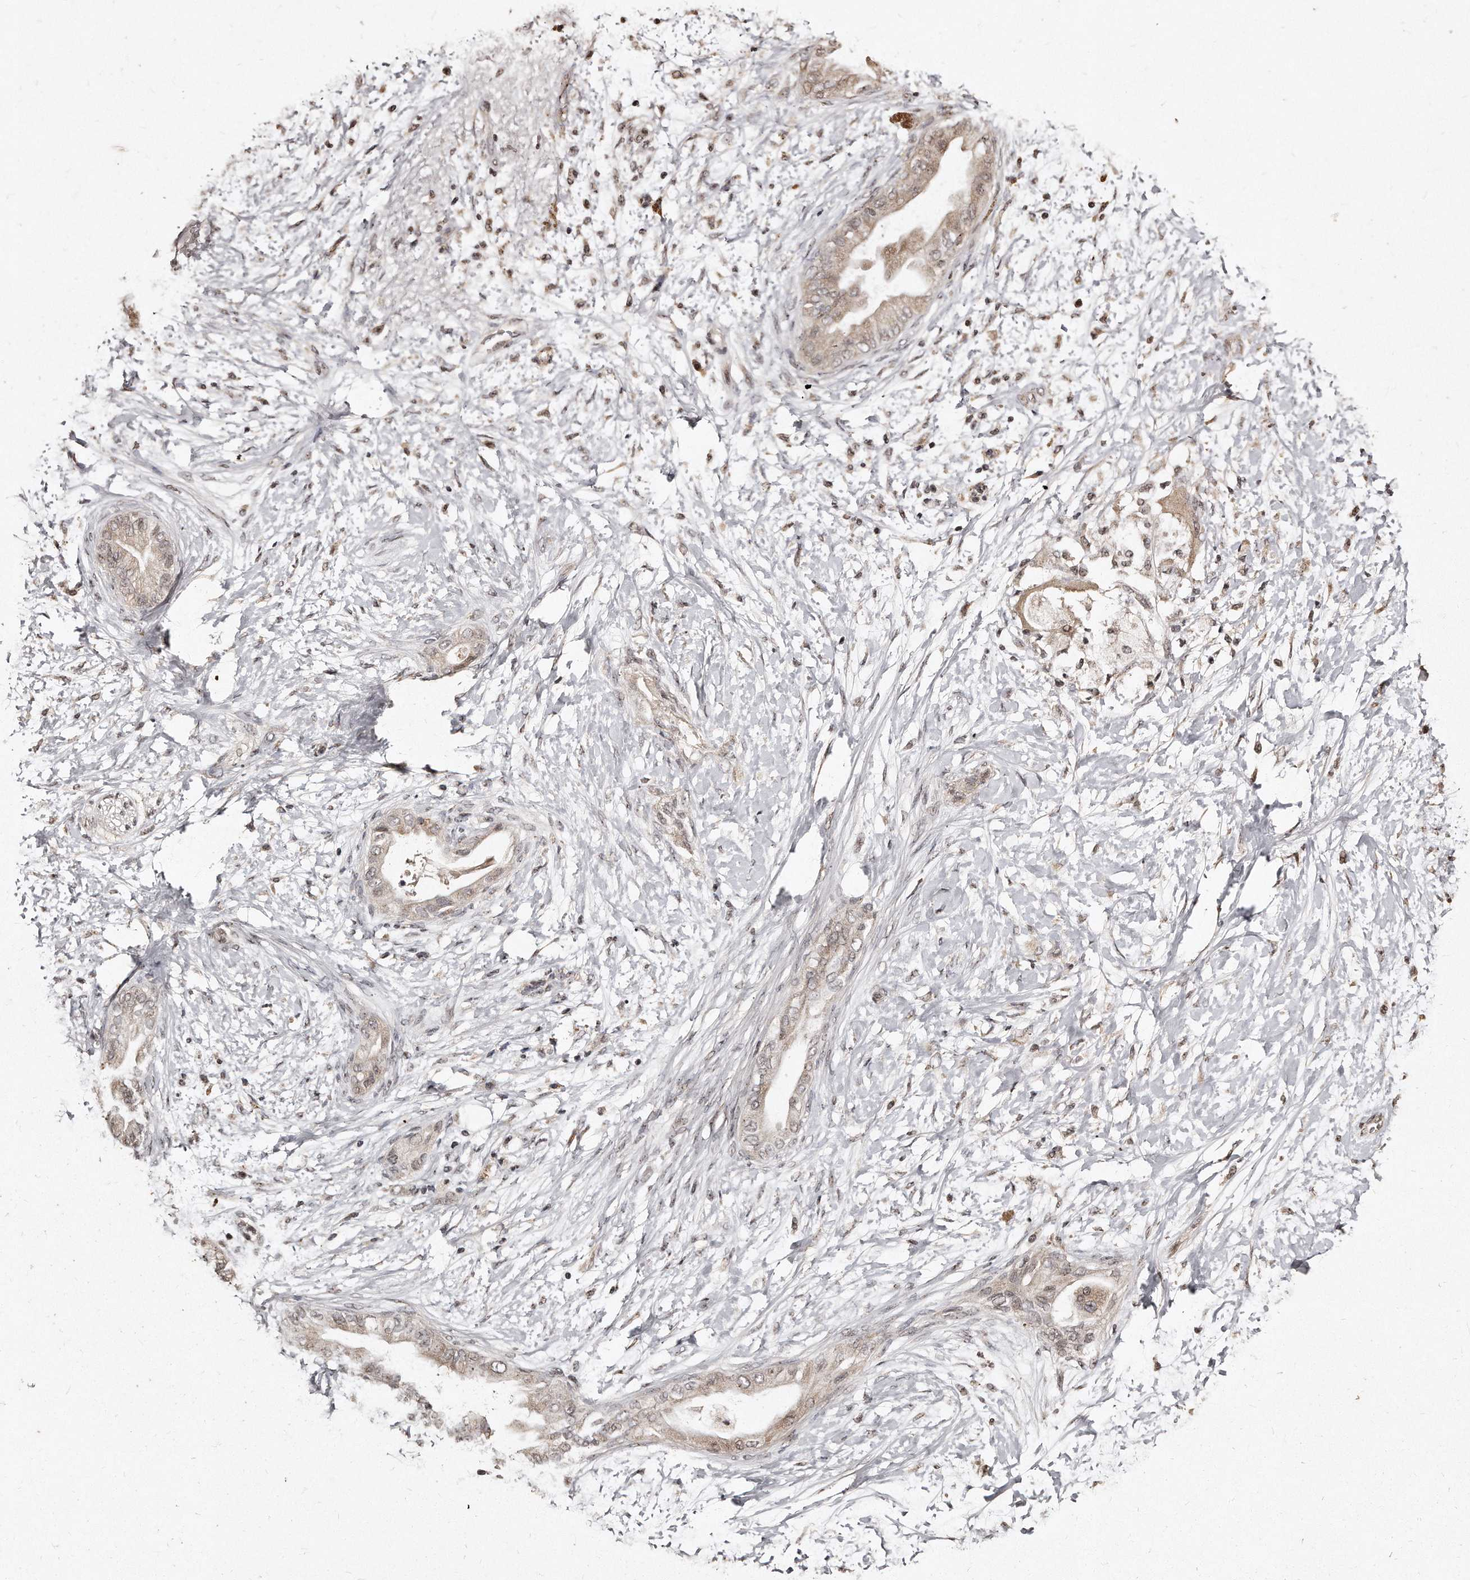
{"staining": {"intensity": "negative", "quantity": "none", "location": "none"}, "tissue": "soft tissue", "cell_type": "Fibroblasts", "image_type": "normal", "snomed": [{"axis": "morphology", "description": "Normal tissue, NOS"}, {"axis": "morphology", "description": "Adenocarcinoma, NOS"}, {"axis": "topography", "description": "Duodenum"}, {"axis": "topography", "description": "Peripheral nerve tissue"}], "caption": "A high-resolution image shows IHC staining of normal soft tissue, which reveals no significant positivity in fibroblasts.", "gene": "TSHR", "patient": {"sex": "female", "age": 60}}